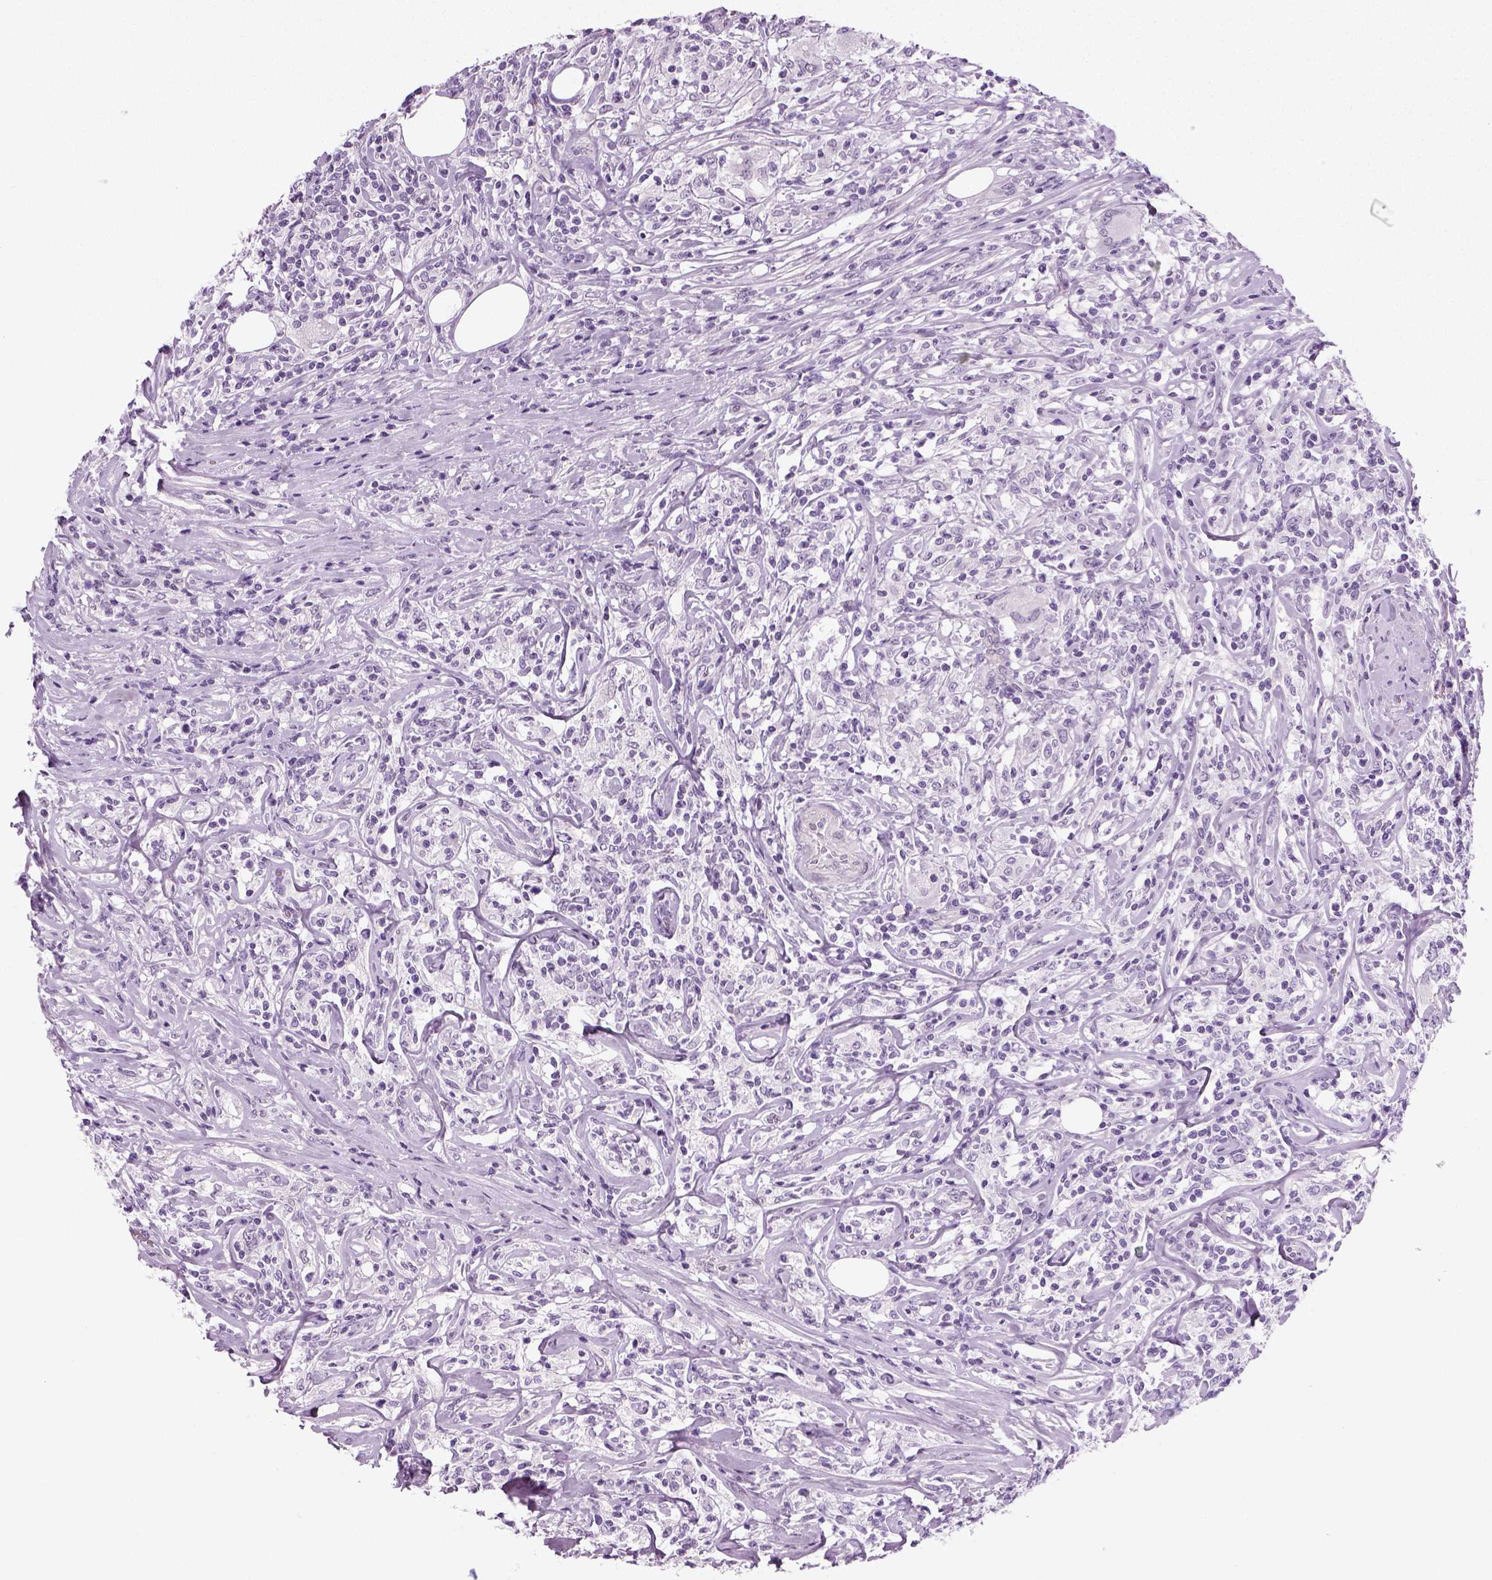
{"staining": {"intensity": "negative", "quantity": "none", "location": "none"}, "tissue": "lymphoma", "cell_type": "Tumor cells", "image_type": "cancer", "snomed": [{"axis": "morphology", "description": "Malignant lymphoma, non-Hodgkin's type, High grade"}, {"axis": "topography", "description": "Lymph node"}], "caption": "IHC photomicrograph of neoplastic tissue: human malignant lymphoma, non-Hodgkin's type (high-grade) stained with DAB demonstrates no significant protein expression in tumor cells. The staining is performed using DAB brown chromogen with nuclei counter-stained in using hematoxylin.", "gene": "SPATA31E1", "patient": {"sex": "female", "age": 84}}